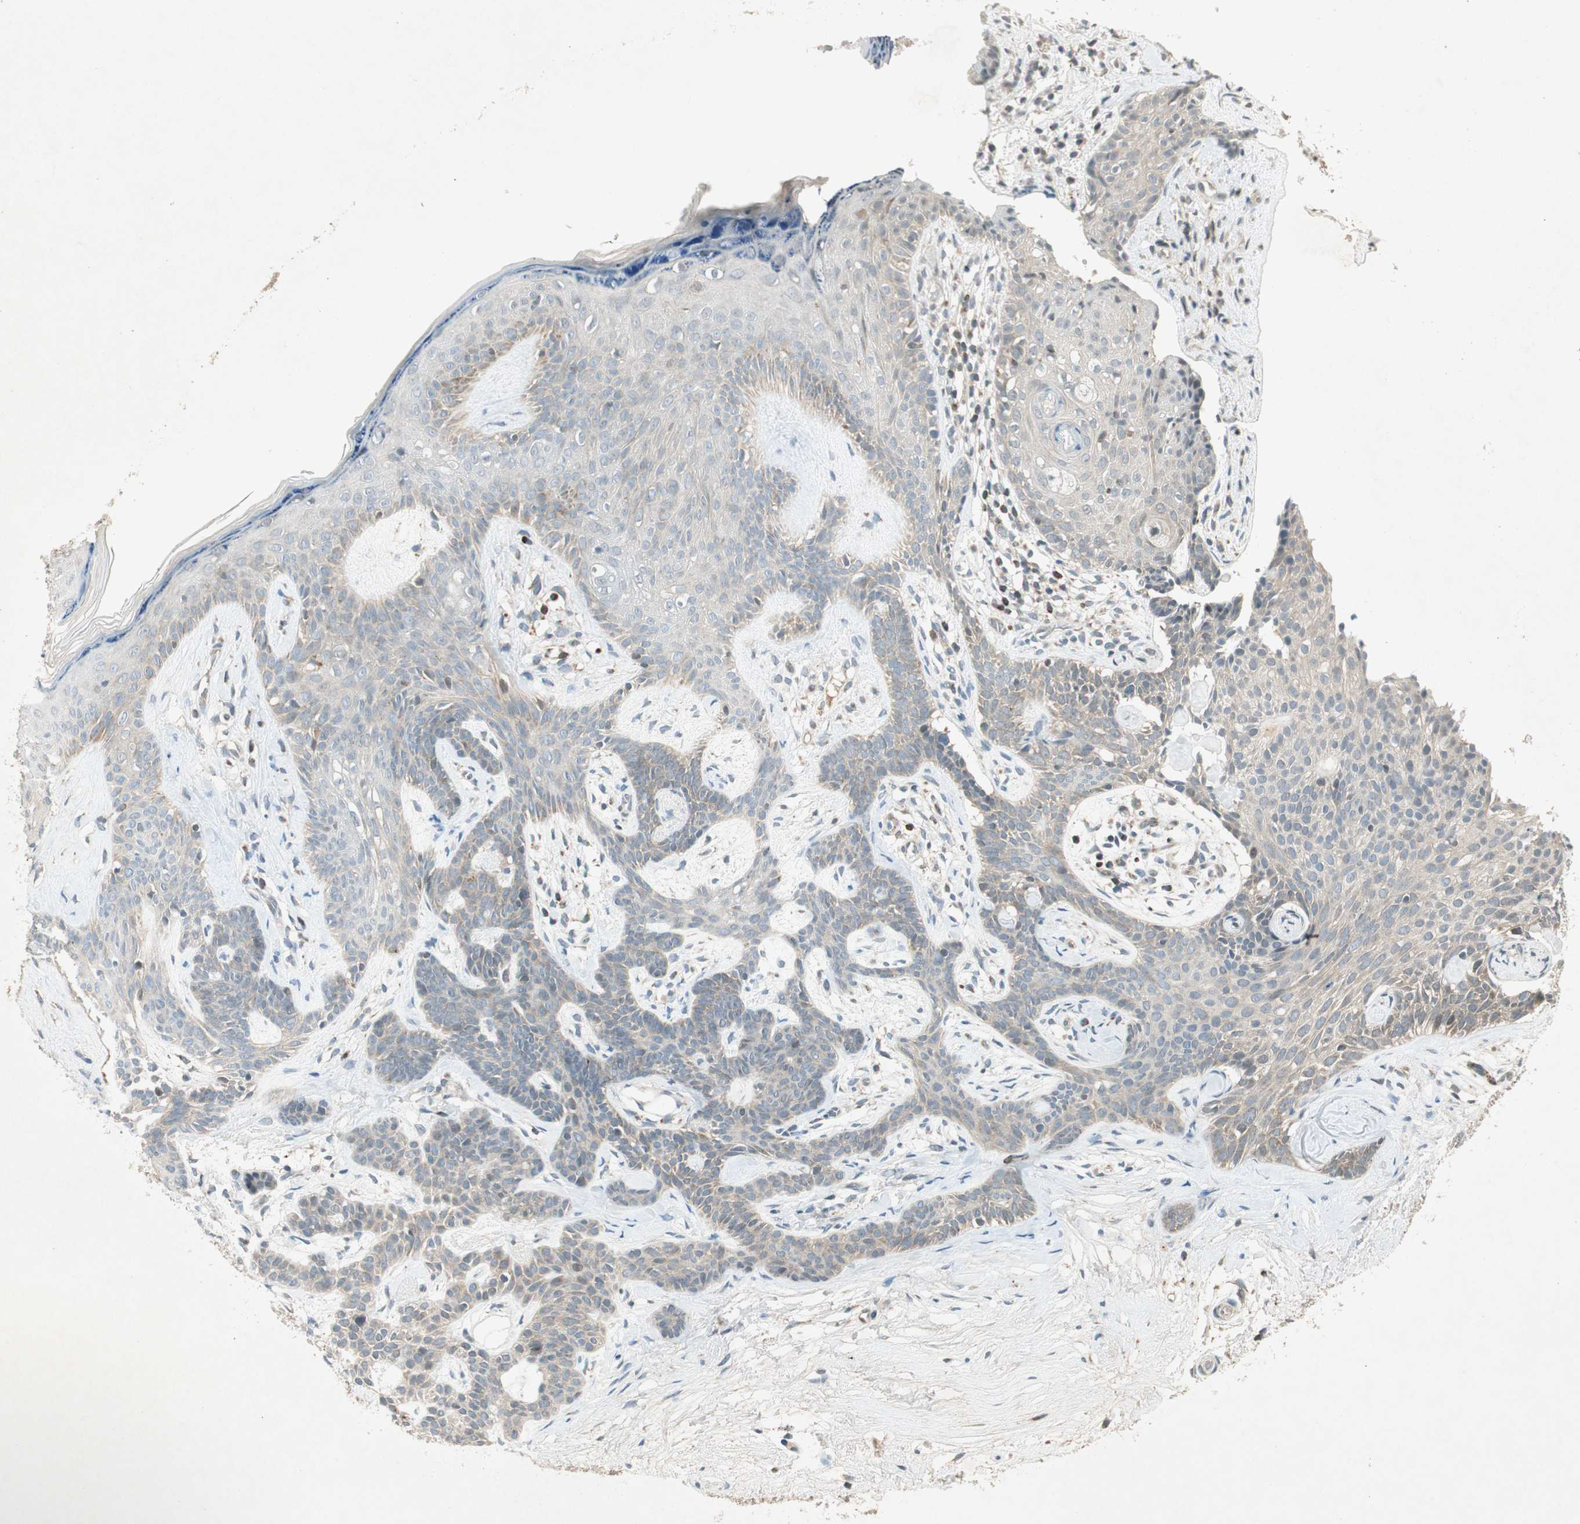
{"staining": {"intensity": "weak", "quantity": "<25%", "location": "cytoplasmic/membranous"}, "tissue": "skin cancer", "cell_type": "Tumor cells", "image_type": "cancer", "snomed": [{"axis": "morphology", "description": "Developmental malformation"}, {"axis": "morphology", "description": "Basal cell carcinoma"}, {"axis": "topography", "description": "Skin"}], "caption": "High power microscopy photomicrograph of an immunohistochemistry image of skin cancer, revealing no significant staining in tumor cells.", "gene": "USP2", "patient": {"sex": "female", "age": 62}}